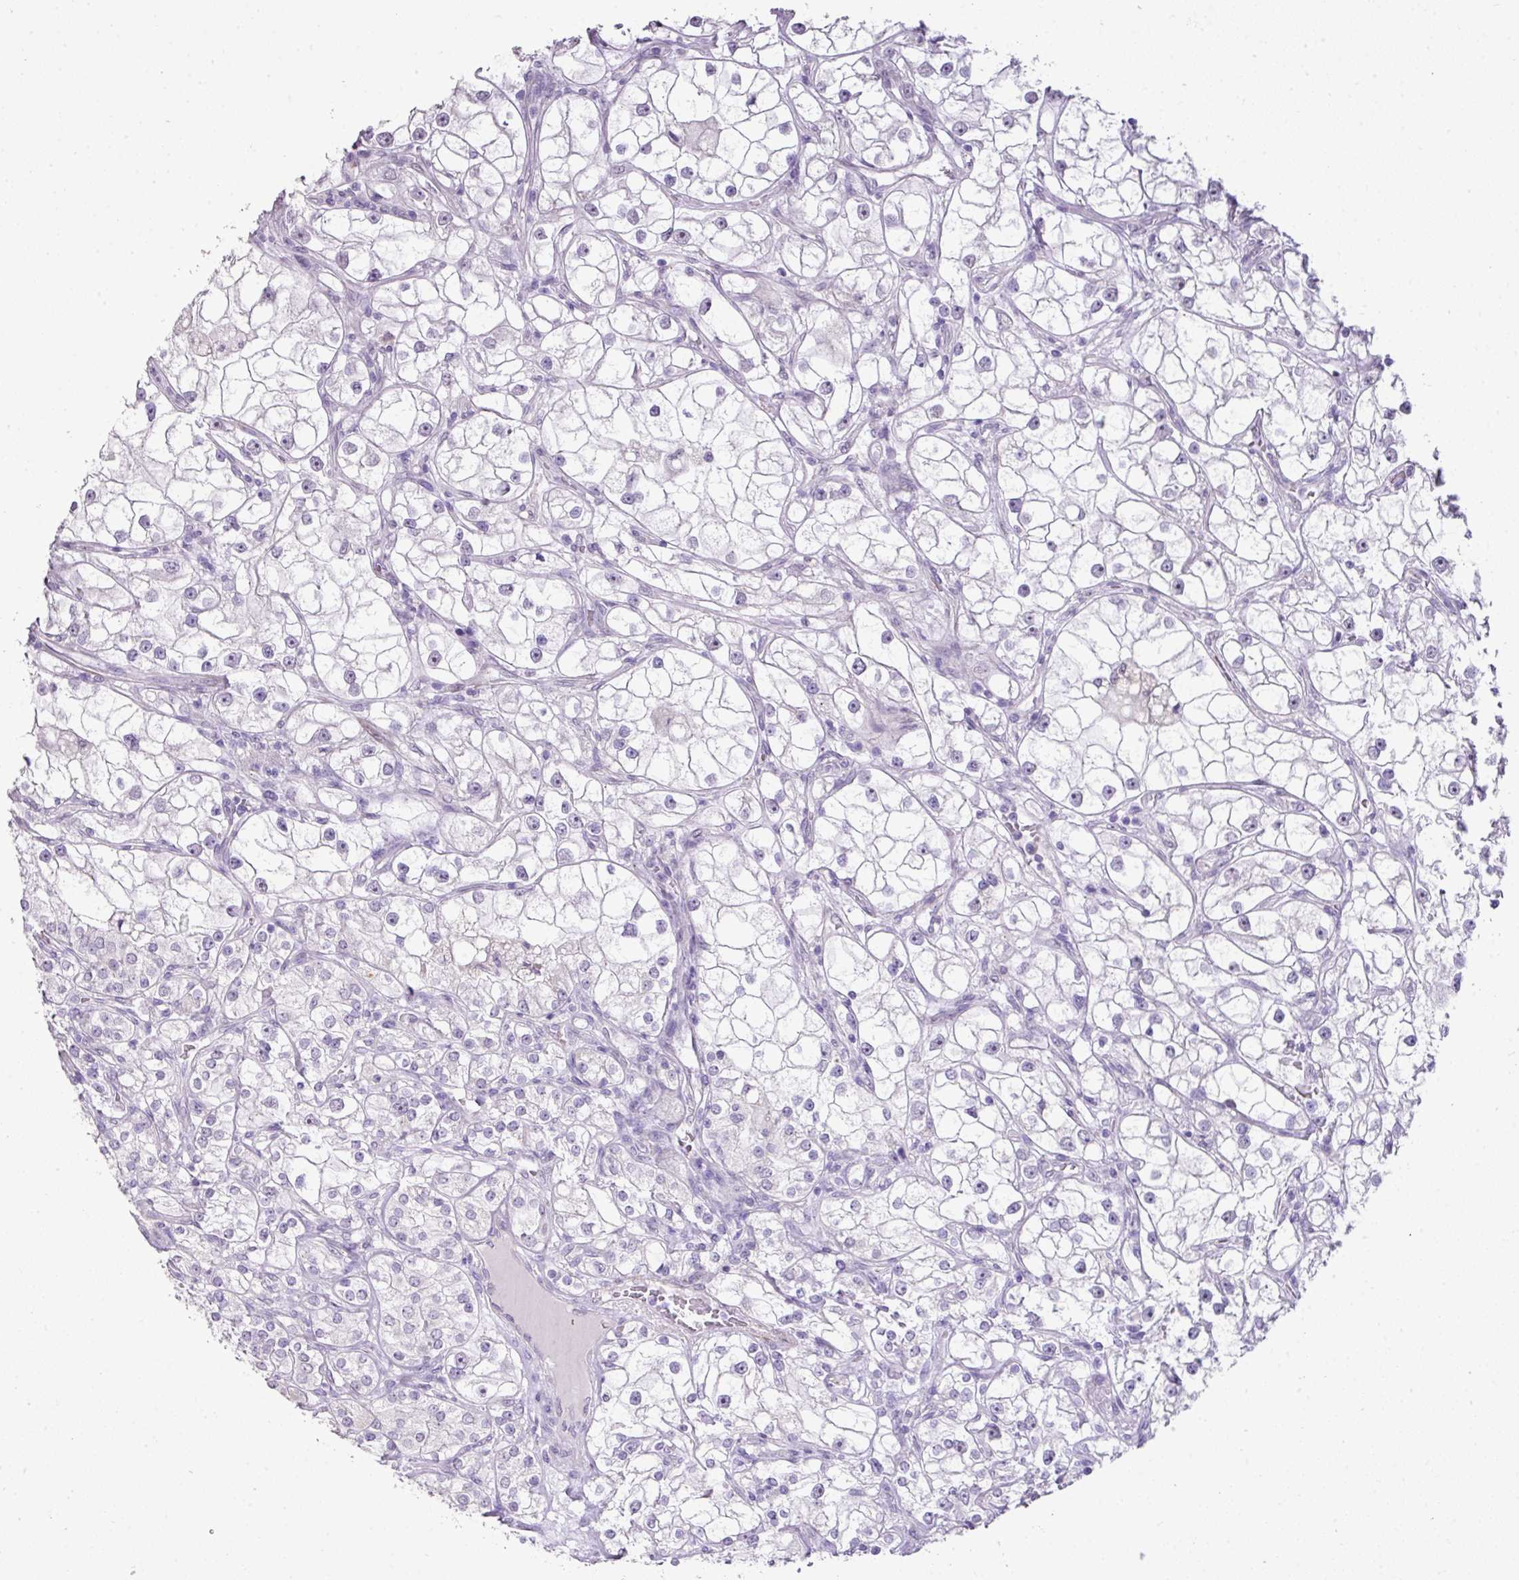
{"staining": {"intensity": "negative", "quantity": "none", "location": "none"}, "tissue": "renal cancer", "cell_type": "Tumor cells", "image_type": "cancer", "snomed": [{"axis": "morphology", "description": "Adenocarcinoma, NOS"}, {"axis": "topography", "description": "Kidney"}], "caption": "IHC micrograph of human renal adenocarcinoma stained for a protein (brown), which demonstrates no positivity in tumor cells. The staining is performed using DAB brown chromogen with nuclei counter-stained in using hematoxylin.", "gene": "DIP2A", "patient": {"sex": "male", "age": 77}}